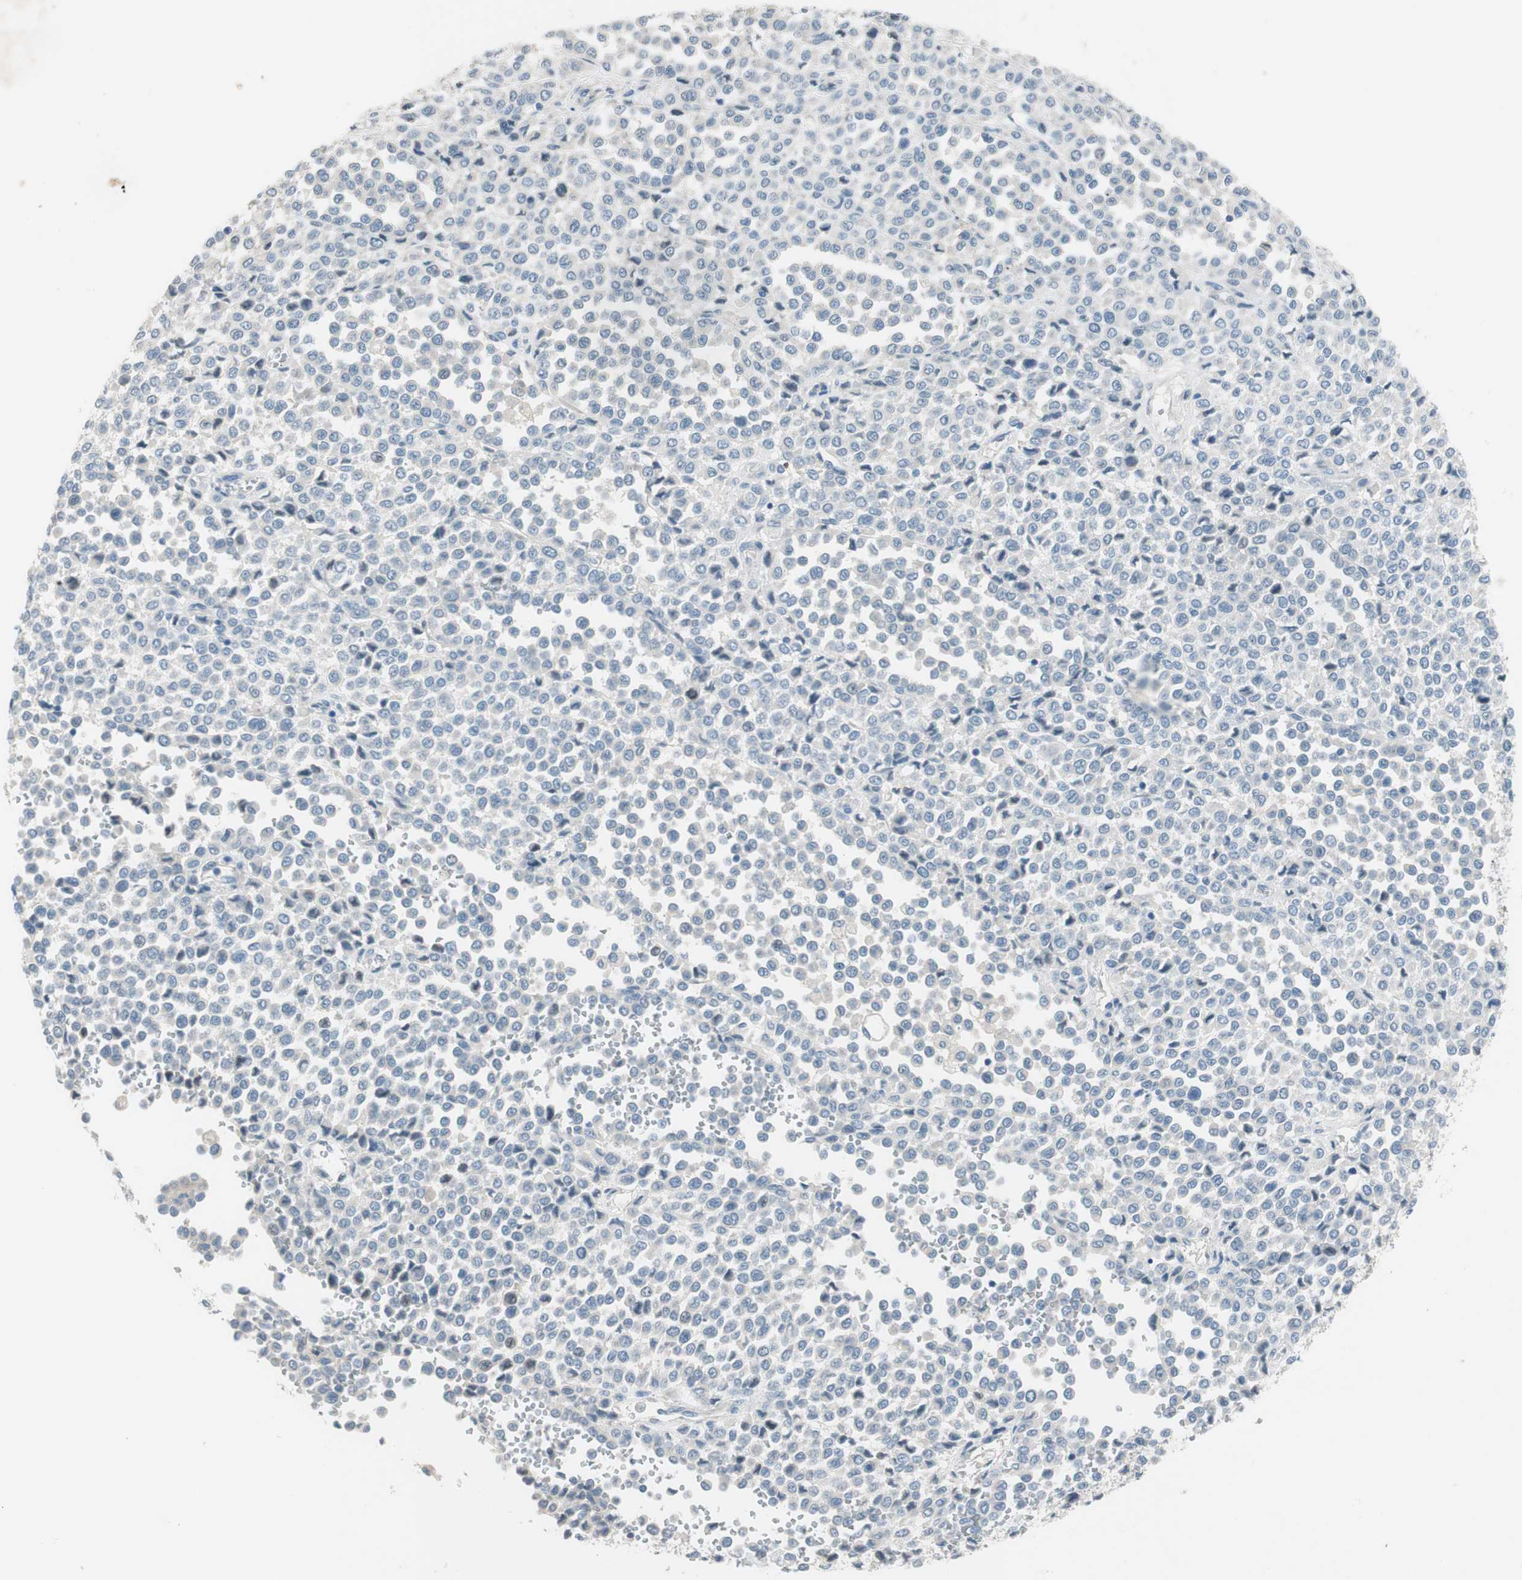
{"staining": {"intensity": "negative", "quantity": "none", "location": "none"}, "tissue": "melanoma", "cell_type": "Tumor cells", "image_type": "cancer", "snomed": [{"axis": "morphology", "description": "Malignant melanoma, Metastatic site"}, {"axis": "topography", "description": "Pancreas"}], "caption": "Malignant melanoma (metastatic site) stained for a protein using immunohistochemistry (IHC) displays no staining tumor cells.", "gene": "PRRG4", "patient": {"sex": "female", "age": 30}}